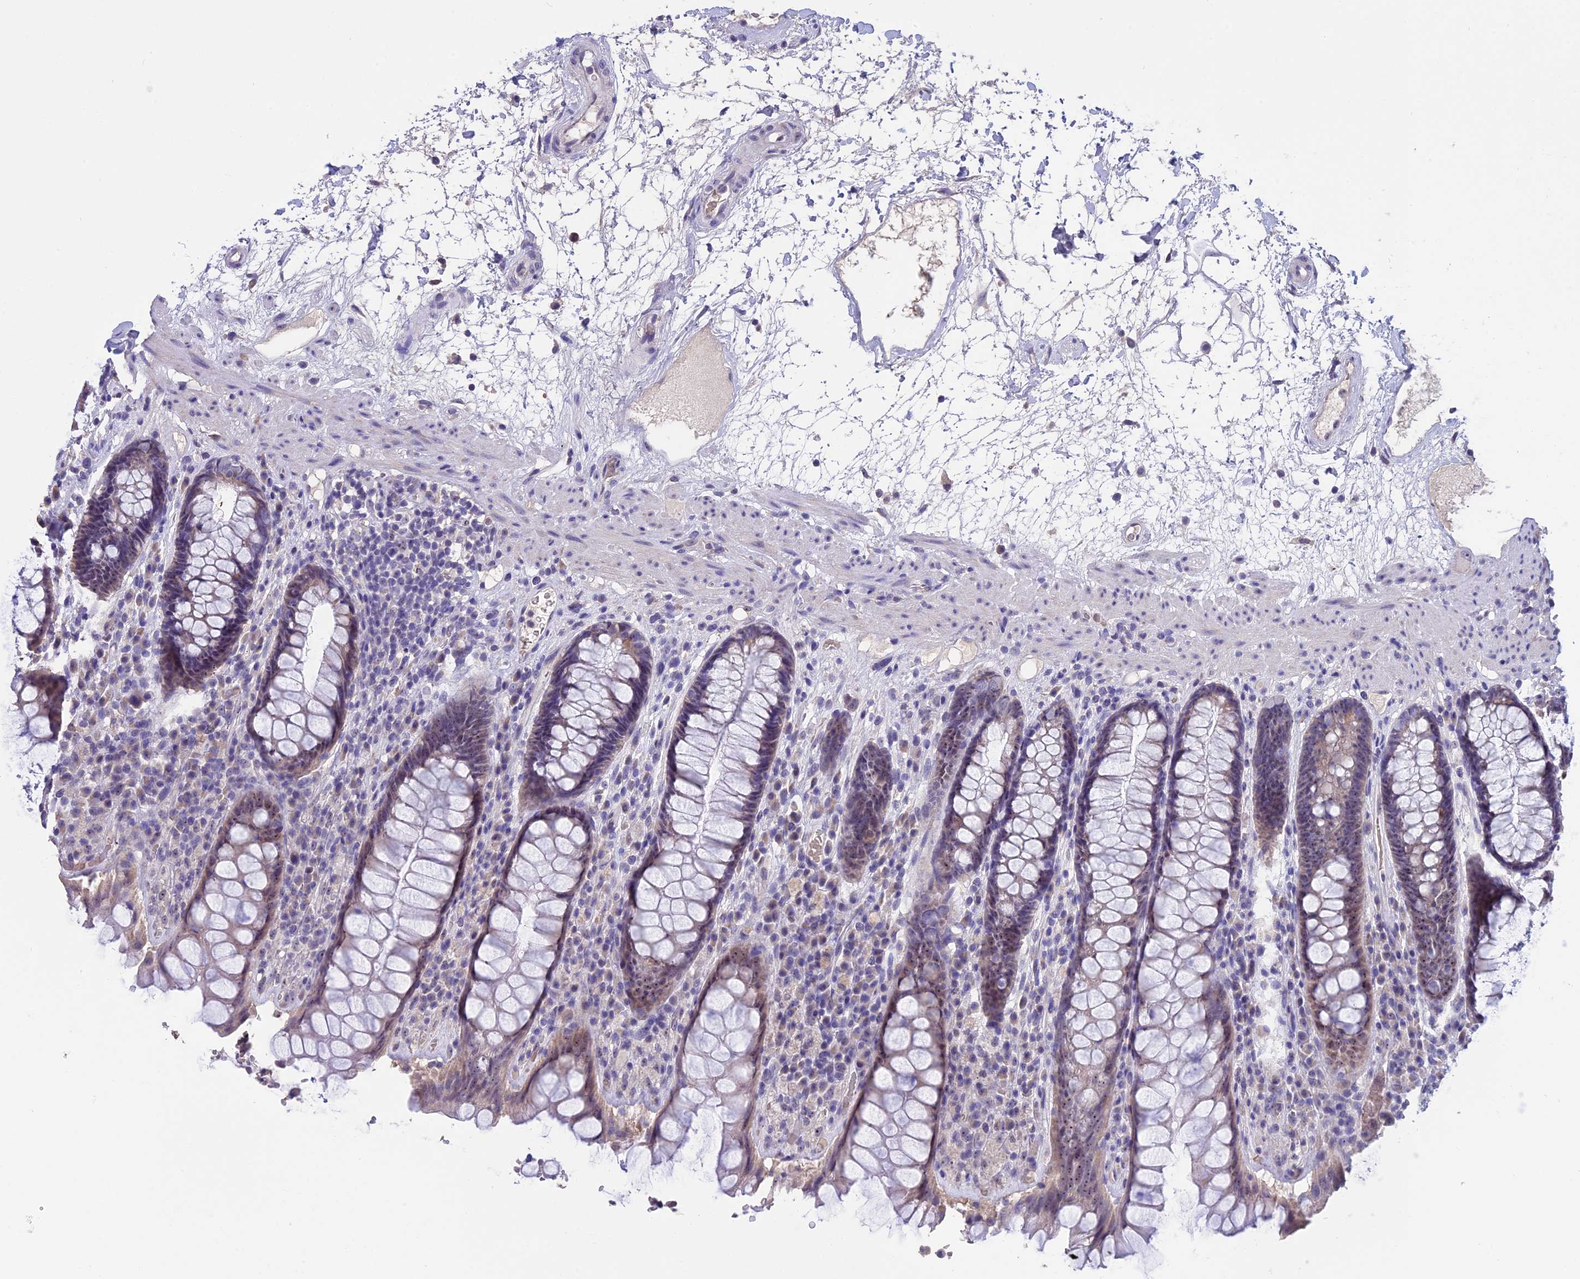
{"staining": {"intensity": "weak", "quantity": ">75%", "location": "cytoplasmic/membranous,nuclear"}, "tissue": "rectum", "cell_type": "Glandular cells", "image_type": "normal", "snomed": [{"axis": "morphology", "description": "Normal tissue, NOS"}, {"axis": "topography", "description": "Rectum"}], "caption": "An immunohistochemistry (IHC) photomicrograph of normal tissue is shown. Protein staining in brown labels weak cytoplasmic/membranous,nuclear positivity in rectum within glandular cells. The staining is performed using DAB (3,3'-diaminobenzidine) brown chromogen to label protein expression. The nuclei are counter-stained blue using hematoxylin.", "gene": "KNOP1", "patient": {"sex": "male", "age": 64}}